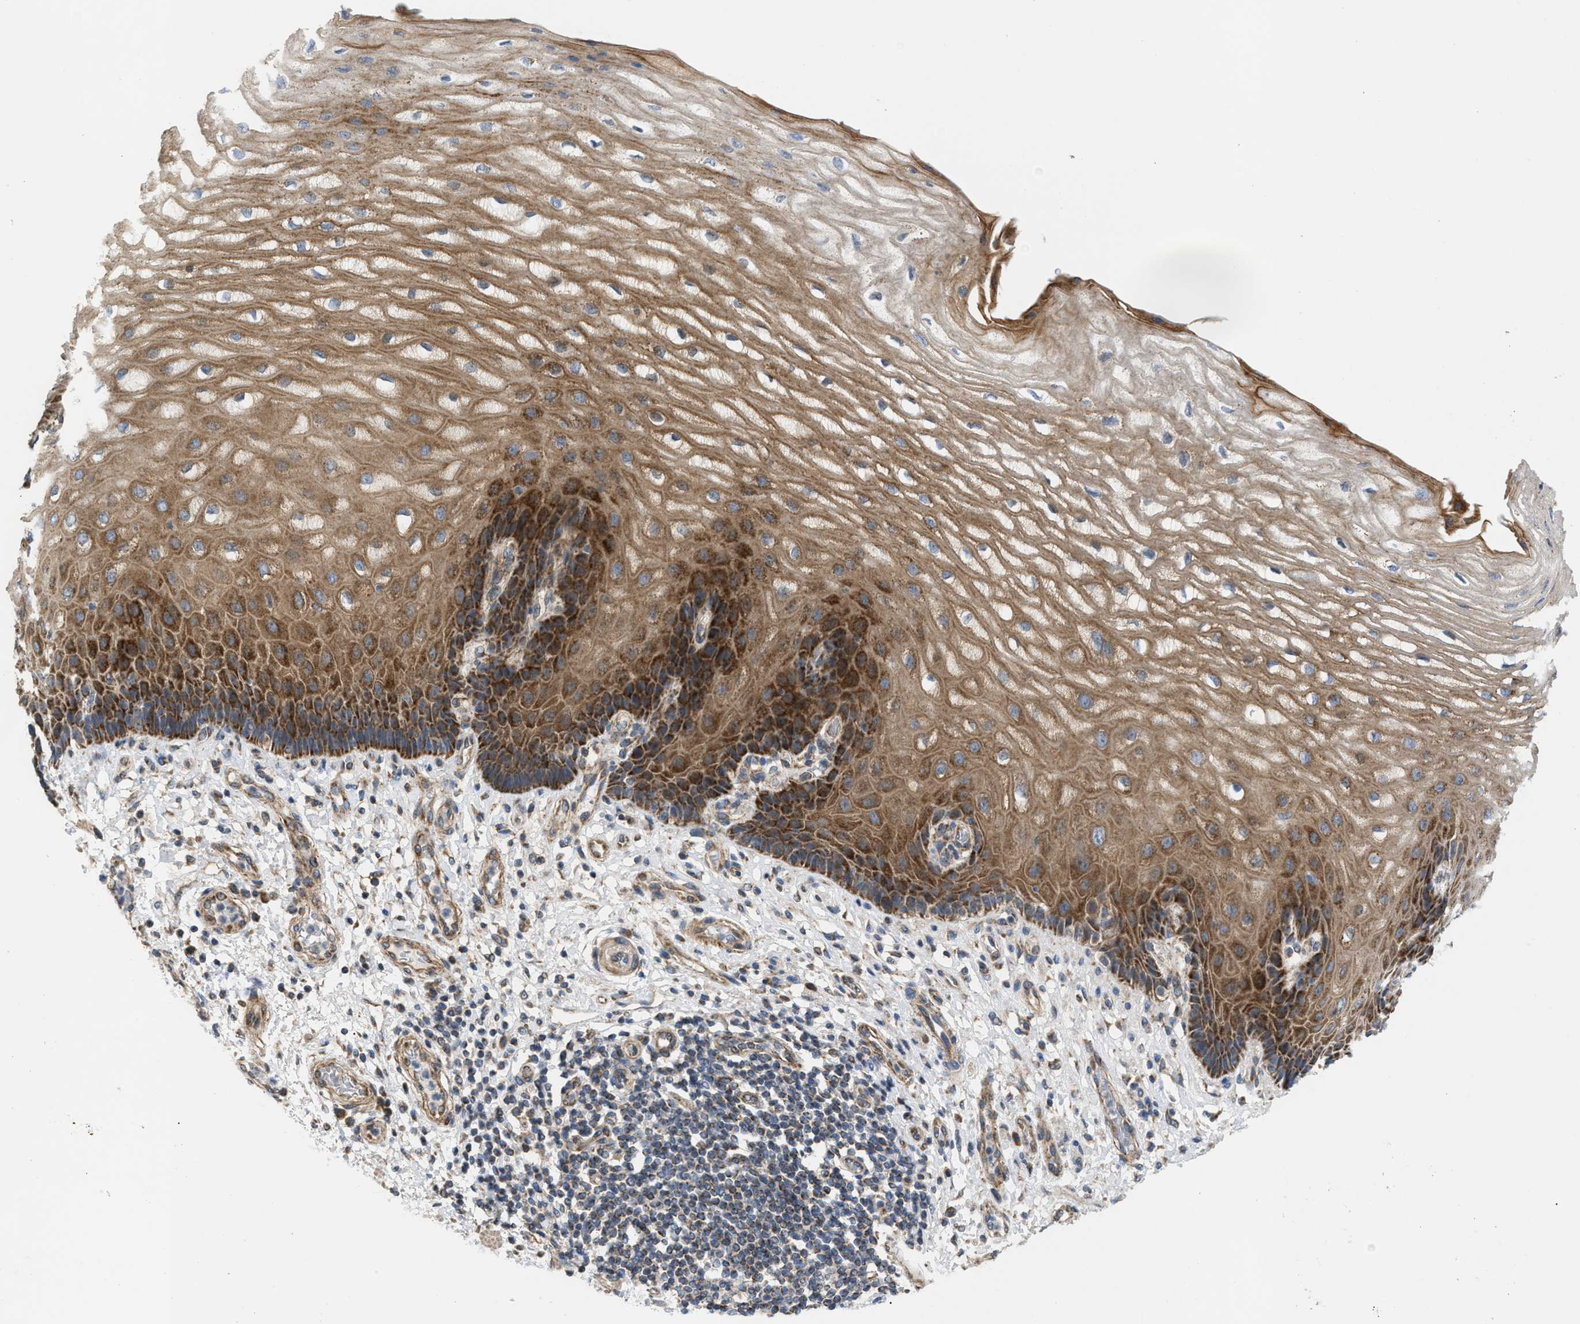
{"staining": {"intensity": "moderate", "quantity": ">75%", "location": "cytoplasmic/membranous"}, "tissue": "esophagus", "cell_type": "Squamous epithelial cells", "image_type": "normal", "snomed": [{"axis": "morphology", "description": "Normal tissue, NOS"}, {"axis": "topography", "description": "Esophagus"}], "caption": "A micrograph showing moderate cytoplasmic/membranous staining in approximately >75% of squamous epithelial cells in unremarkable esophagus, as visualized by brown immunohistochemical staining.", "gene": "TACO1", "patient": {"sex": "male", "age": 54}}